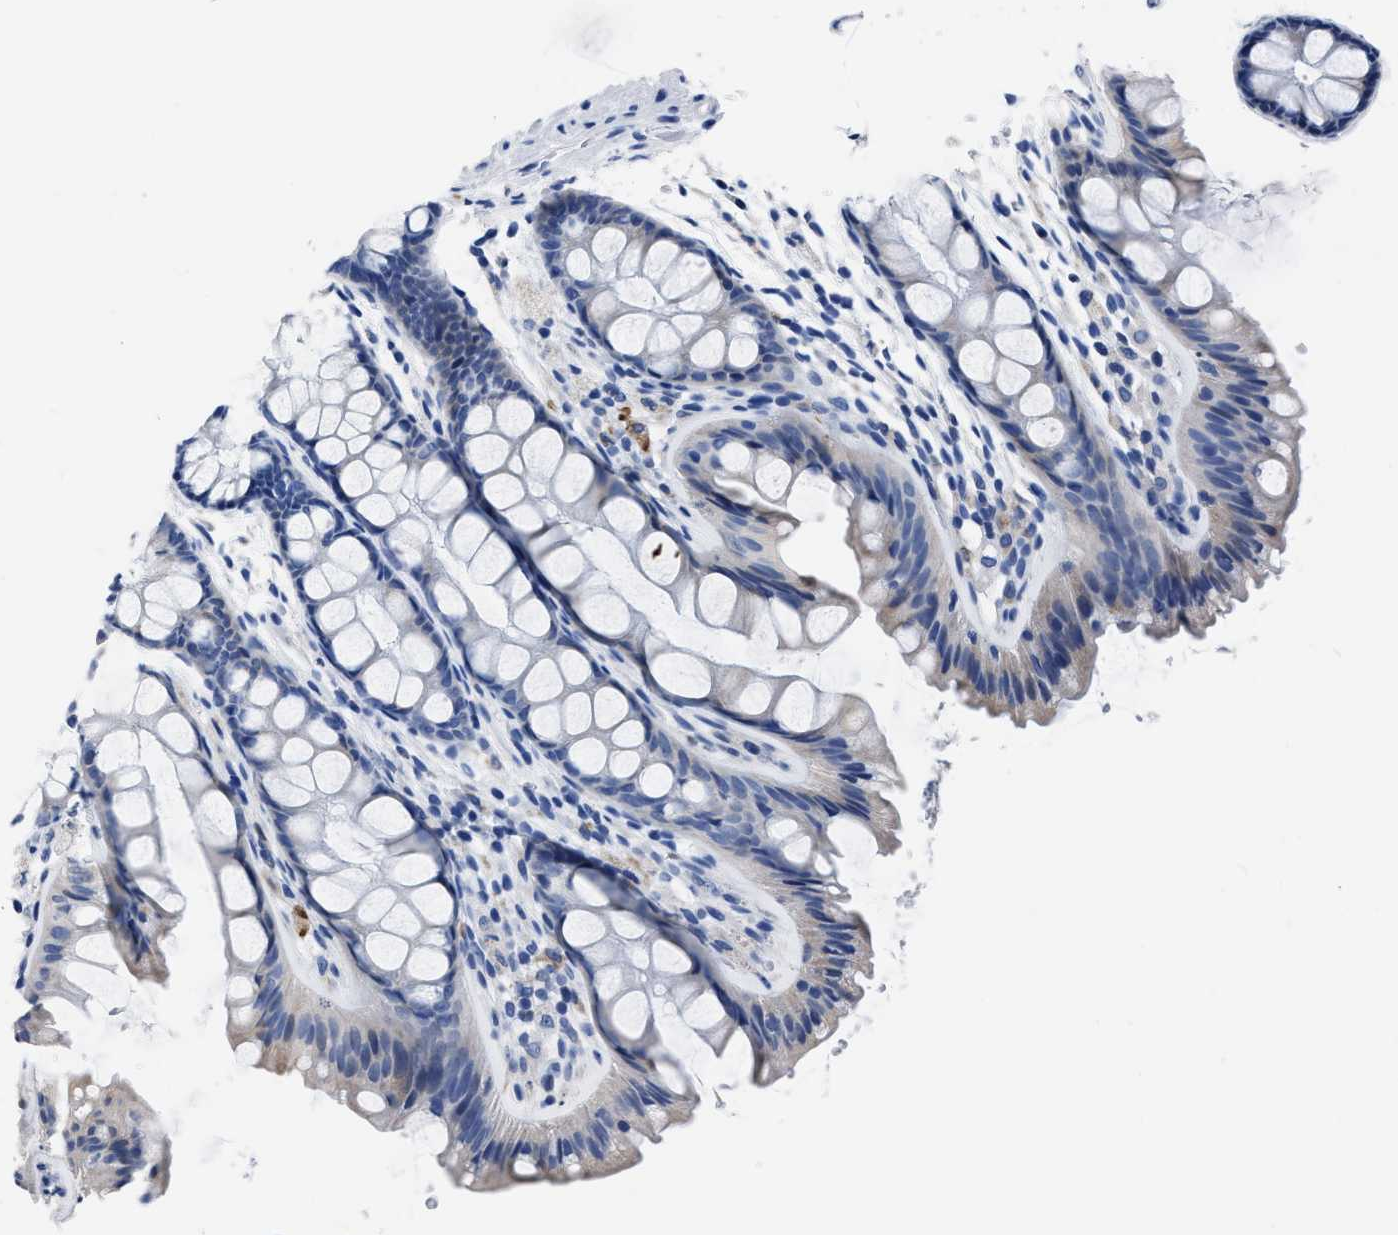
{"staining": {"intensity": "negative", "quantity": "none", "location": "none"}, "tissue": "colon", "cell_type": "Endothelial cells", "image_type": "normal", "snomed": [{"axis": "morphology", "description": "Normal tissue, NOS"}, {"axis": "topography", "description": "Colon"}], "caption": "Endothelial cells show no significant expression in unremarkable colon. (DAB immunohistochemistry, high magnification).", "gene": "OR10G3", "patient": {"sex": "female", "age": 56}}